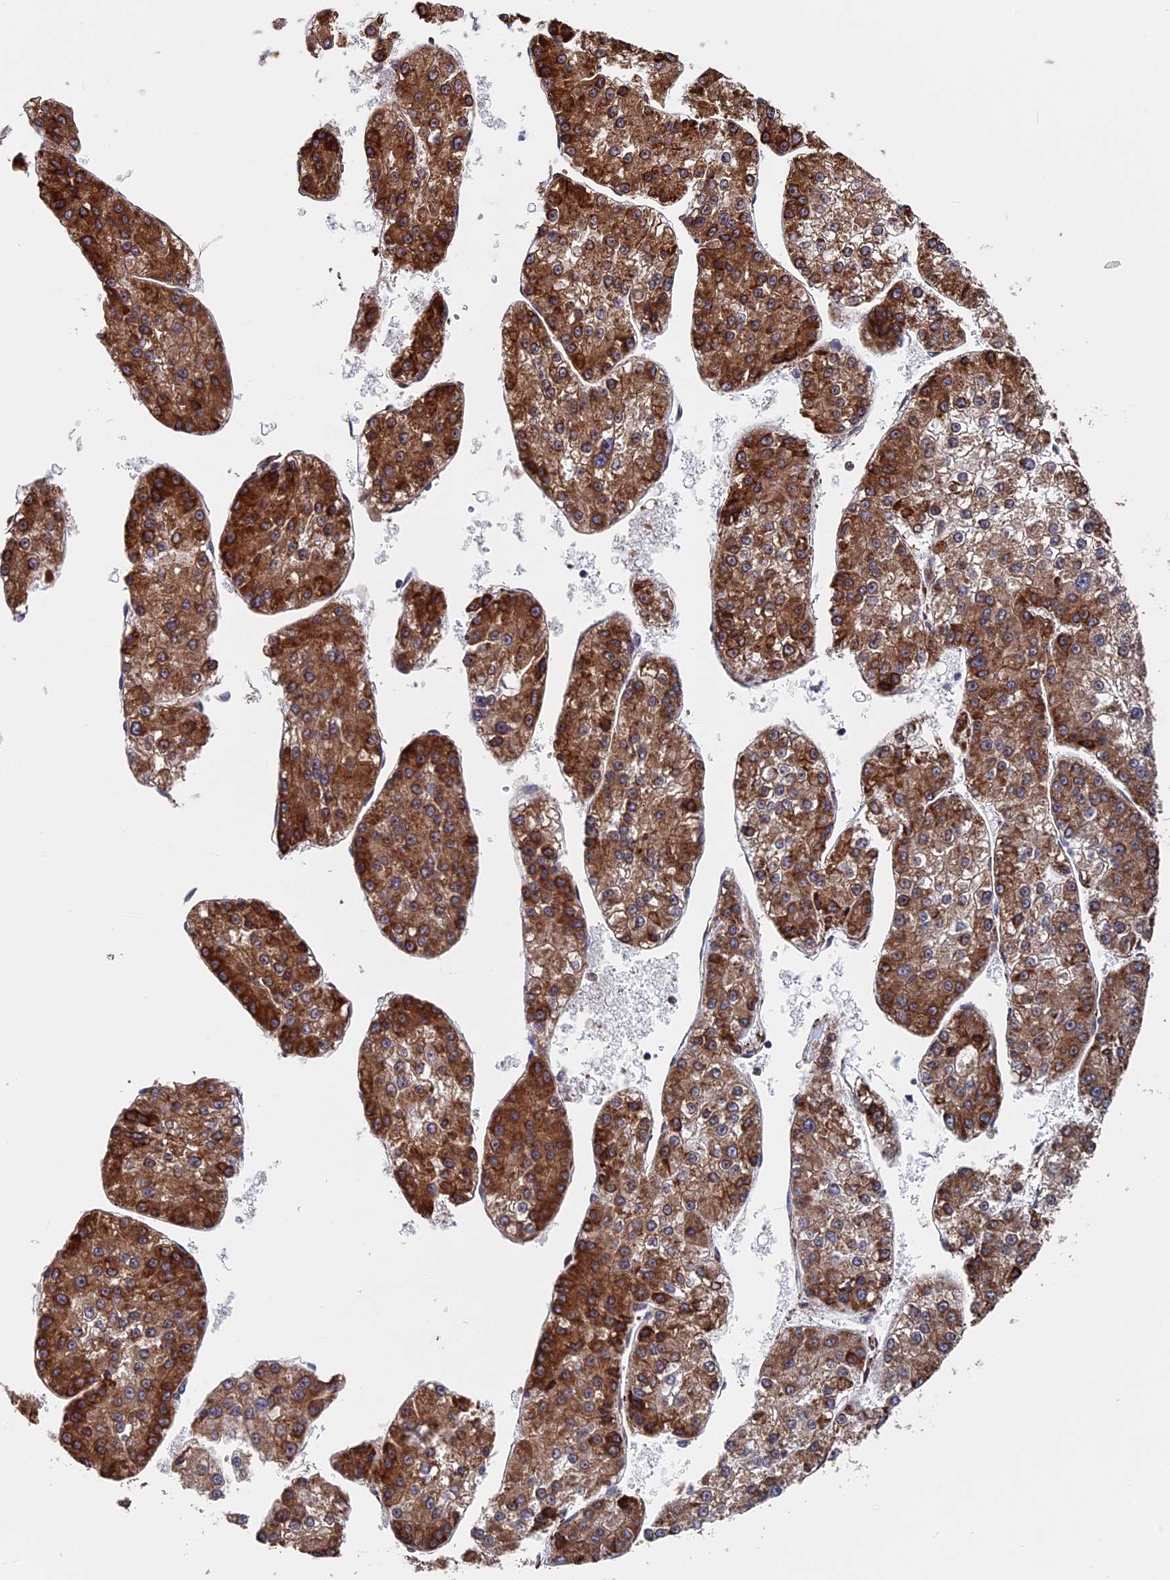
{"staining": {"intensity": "strong", "quantity": ">75%", "location": "cytoplasmic/membranous"}, "tissue": "liver cancer", "cell_type": "Tumor cells", "image_type": "cancer", "snomed": [{"axis": "morphology", "description": "Carcinoma, Hepatocellular, NOS"}, {"axis": "topography", "description": "Liver"}], "caption": "Protein expression analysis of human liver hepatocellular carcinoma reveals strong cytoplasmic/membranous staining in approximately >75% of tumor cells.", "gene": "RPUSD1", "patient": {"sex": "female", "age": 73}}